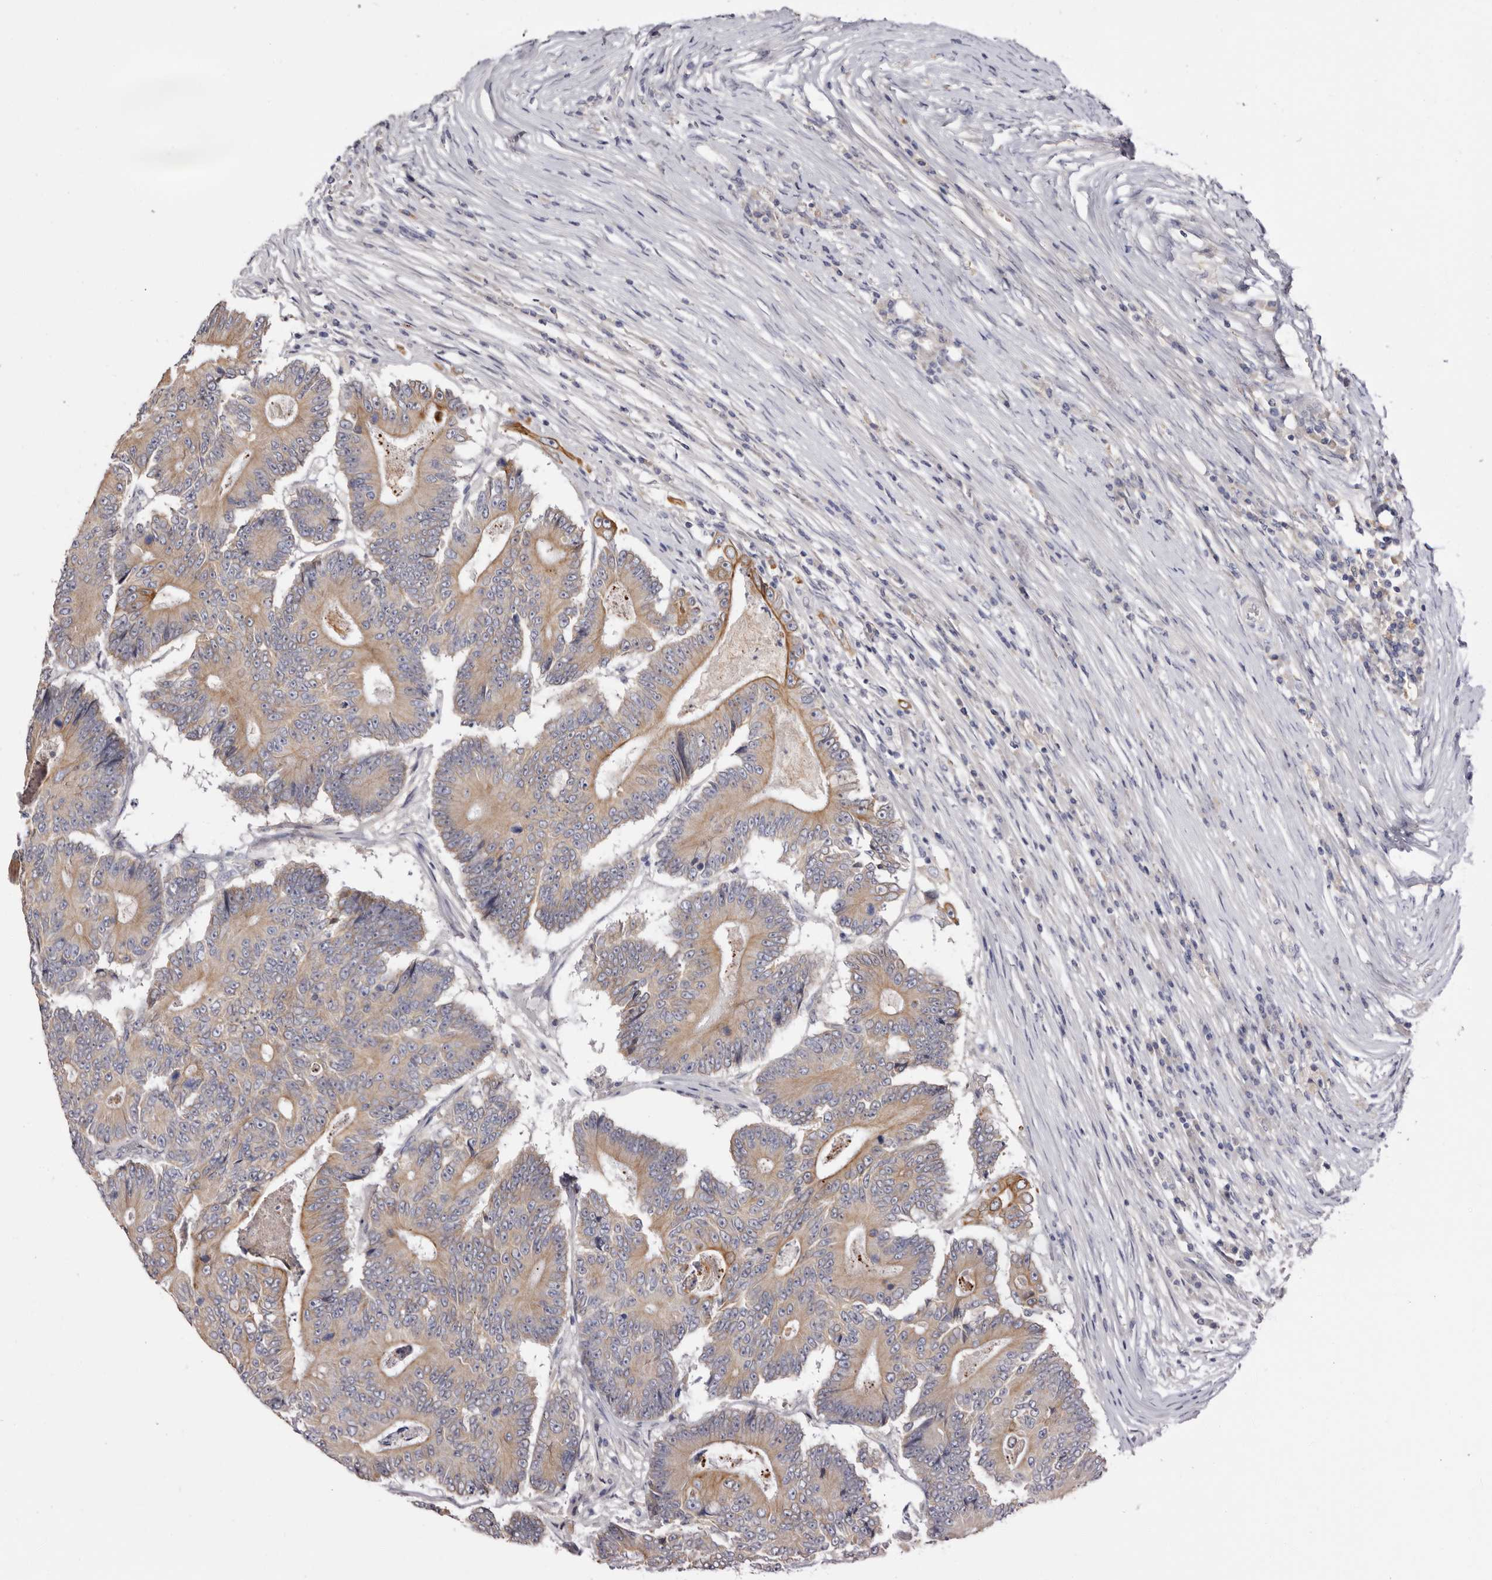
{"staining": {"intensity": "moderate", "quantity": ">75%", "location": "cytoplasmic/membranous"}, "tissue": "colorectal cancer", "cell_type": "Tumor cells", "image_type": "cancer", "snomed": [{"axis": "morphology", "description": "Adenocarcinoma, NOS"}, {"axis": "topography", "description": "Colon"}], "caption": "Protein expression analysis of colorectal cancer exhibits moderate cytoplasmic/membranous staining in approximately >75% of tumor cells.", "gene": "STK16", "patient": {"sex": "male", "age": 83}}